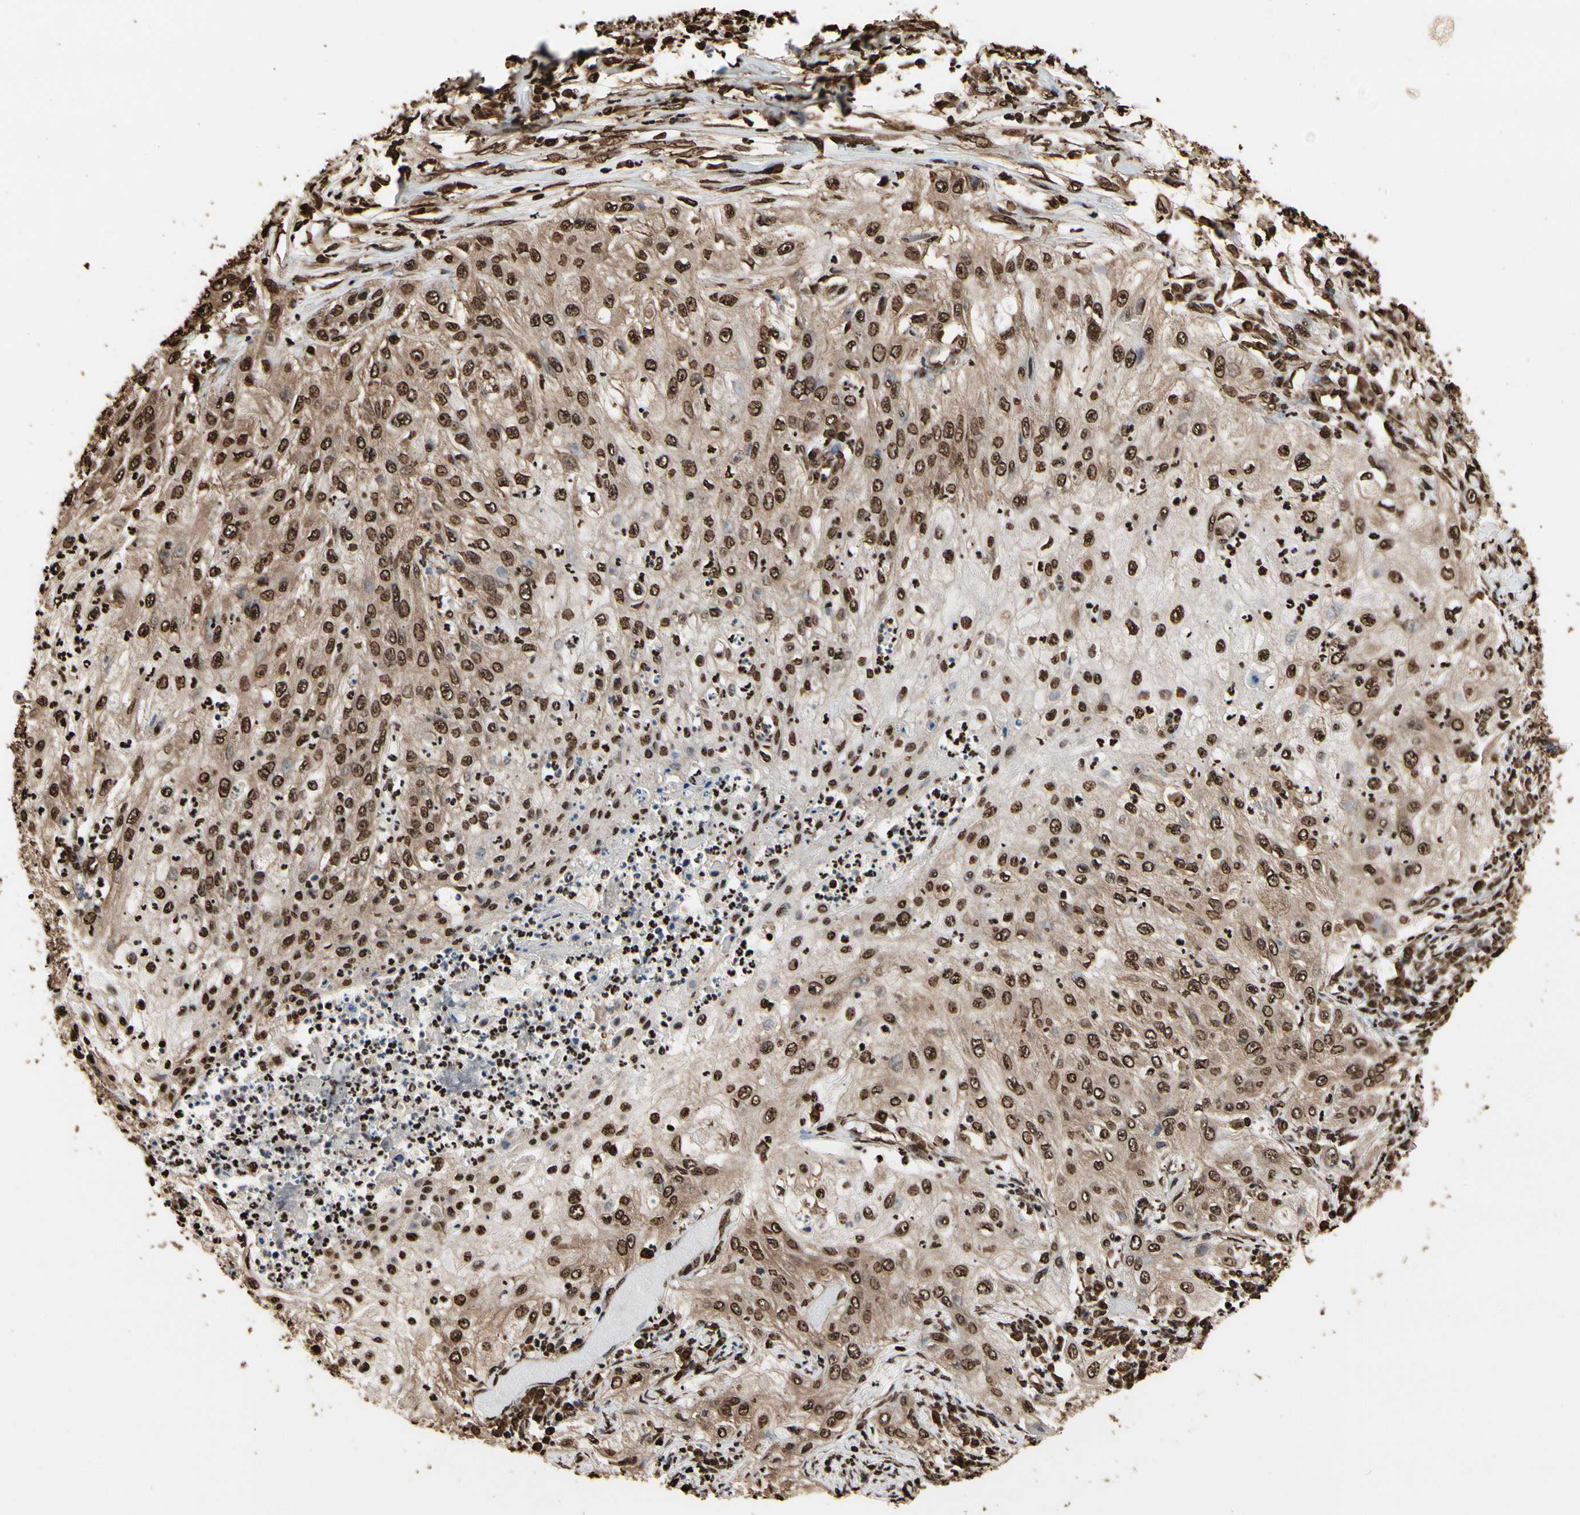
{"staining": {"intensity": "strong", "quantity": ">75%", "location": "cytoplasmic/membranous,nuclear"}, "tissue": "lung cancer", "cell_type": "Tumor cells", "image_type": "cancer", "snomed": [{"axis": "morphology", "description": "Inflammation, NOS"}, {"axis": "morphology", "description": "Squamous cell carcinoma, NOS"}, {"axis": "topography", "description": "Lymph node"}, {"axis": "topography", "description": "Soft tissue"}, {"axis": "topography", "description": "Lung"}], "caption": "Immunohistochemical staining of human lung cancer (squamous cell carcinoma) exhibits high levels of strong cytoplasmic/membranous and nuclear protein positivity in approximately >75% of tumor cells.", "gene": "HNRNPK", "patient": {"sex": "male", "age": 66}}